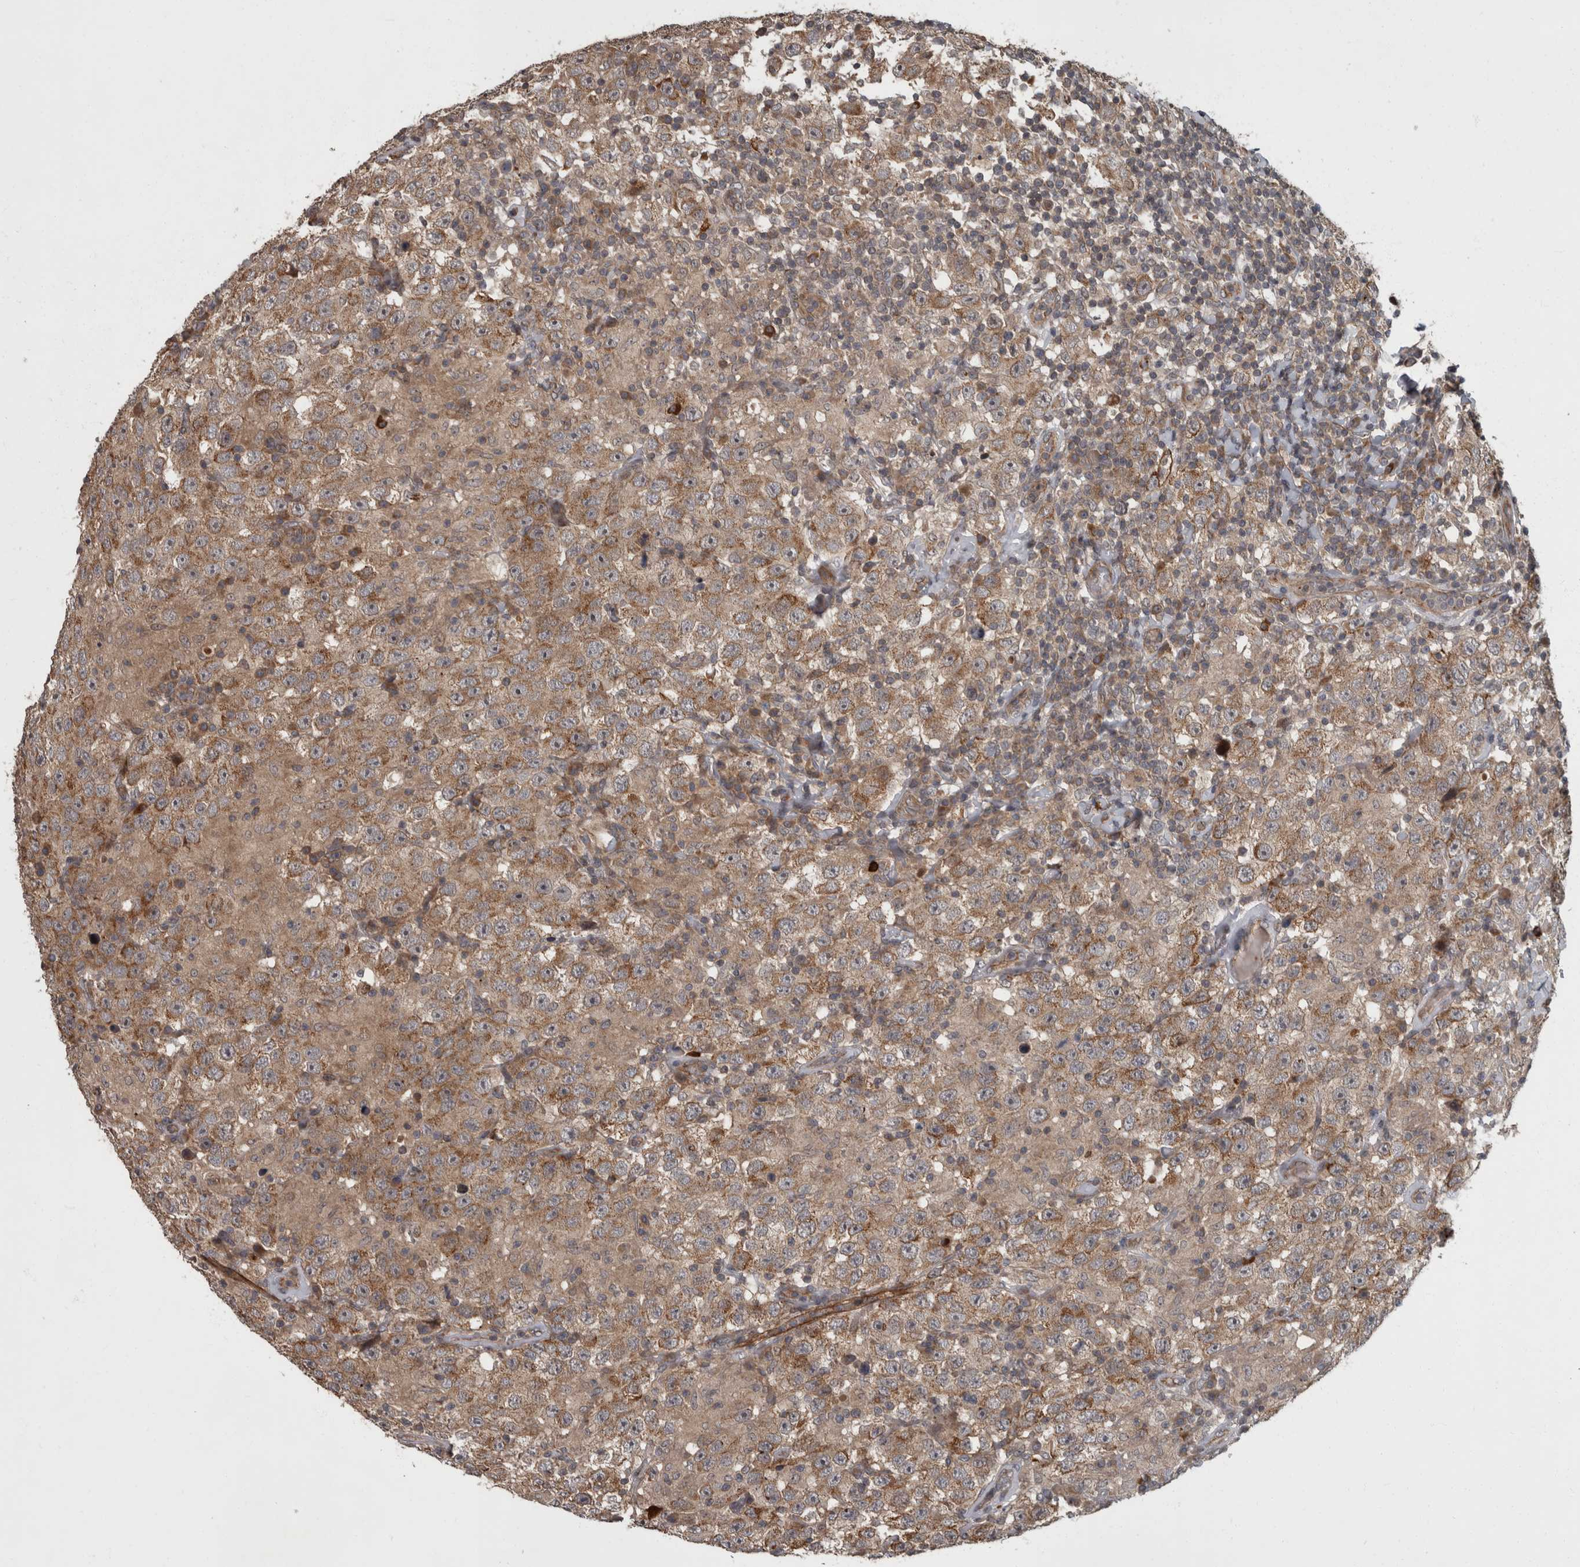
{"staining": {"intensity": "moderate", "quantity": ">75%", "location": "cytoplasmic/membranous"}, "tissue": "testis cancer", "cell_type": "Tumor cells", "image_type": "cancer", "snomed": [{"axis": "morphology", "description": "Seminoma, NOS"}, {"axis": "topography", "description": "Testis"}], "caption": "Immunohistochemical staining of testis cancer exhibits moderate cytoplasmic/membranous protein expression in approximately >75% of tumor cells.", "gene": "VEGFD", "patient": {"sex": "male", "age": 41}}